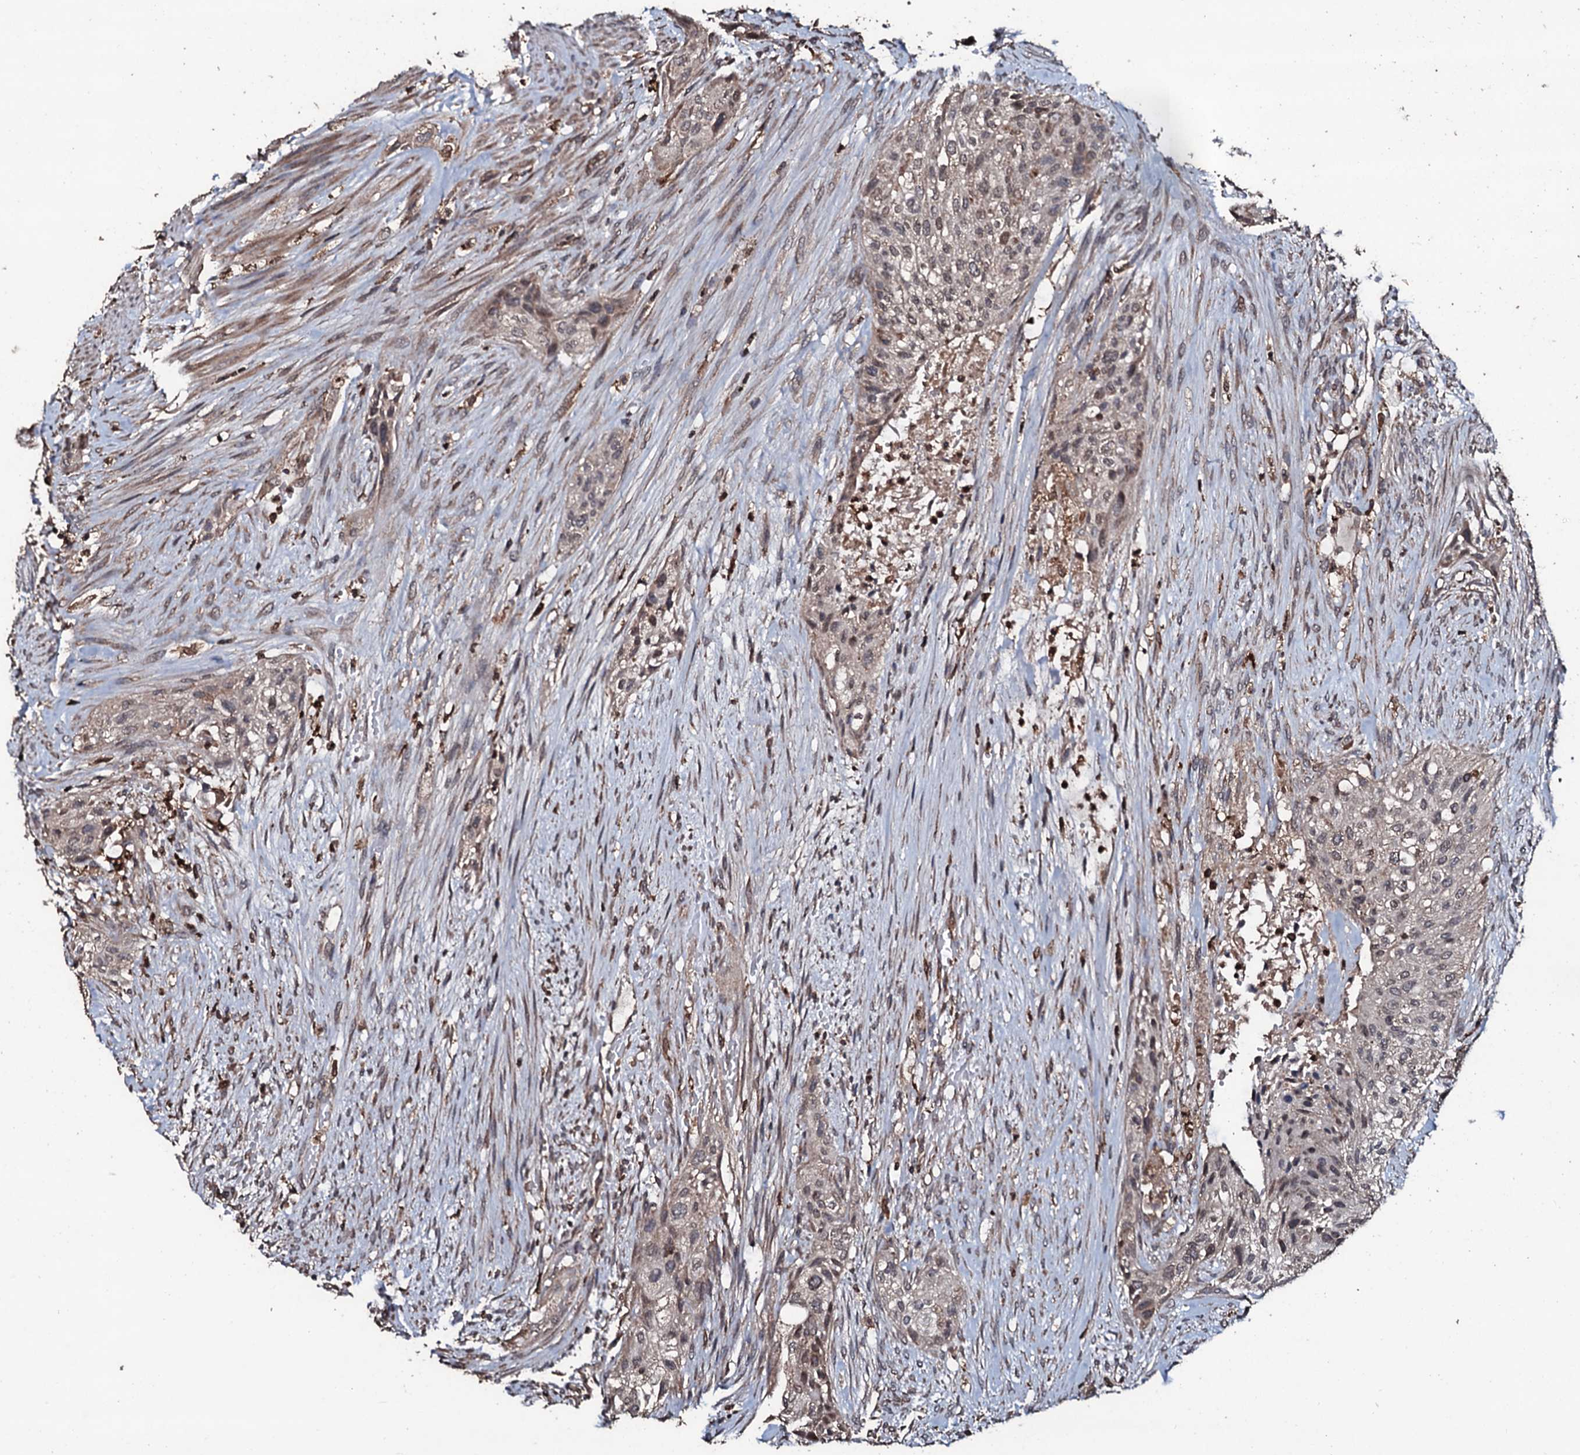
{"staining": {"intensity": "weak", "quantity": "25%-75%", "location": "cytoplasmic/membranous"}, "tissue": "urothelial cancer", "cell_type": "Tumor cells", "image_type": "cancer", "snomed": [{"axis": "morphology", "description": "Urothelial carcinoma, High grade"}, {"axis": "topography", "description": "Urinary bladder"}], "caption": "High-power microscopy captured an IHC histopathology image of urothelial cancer, revealing weak cytoplasmic/membranous expression in approximately 25%-75% of tumor cells. (Stains: DAB (3,3'-diaminobenzidine) in brown, nuclei in blue, Microscopy: brightfield microscopy at high magnification).", "gene": "SDHAF2", "patient": {"sex": "male", "age": 35}}